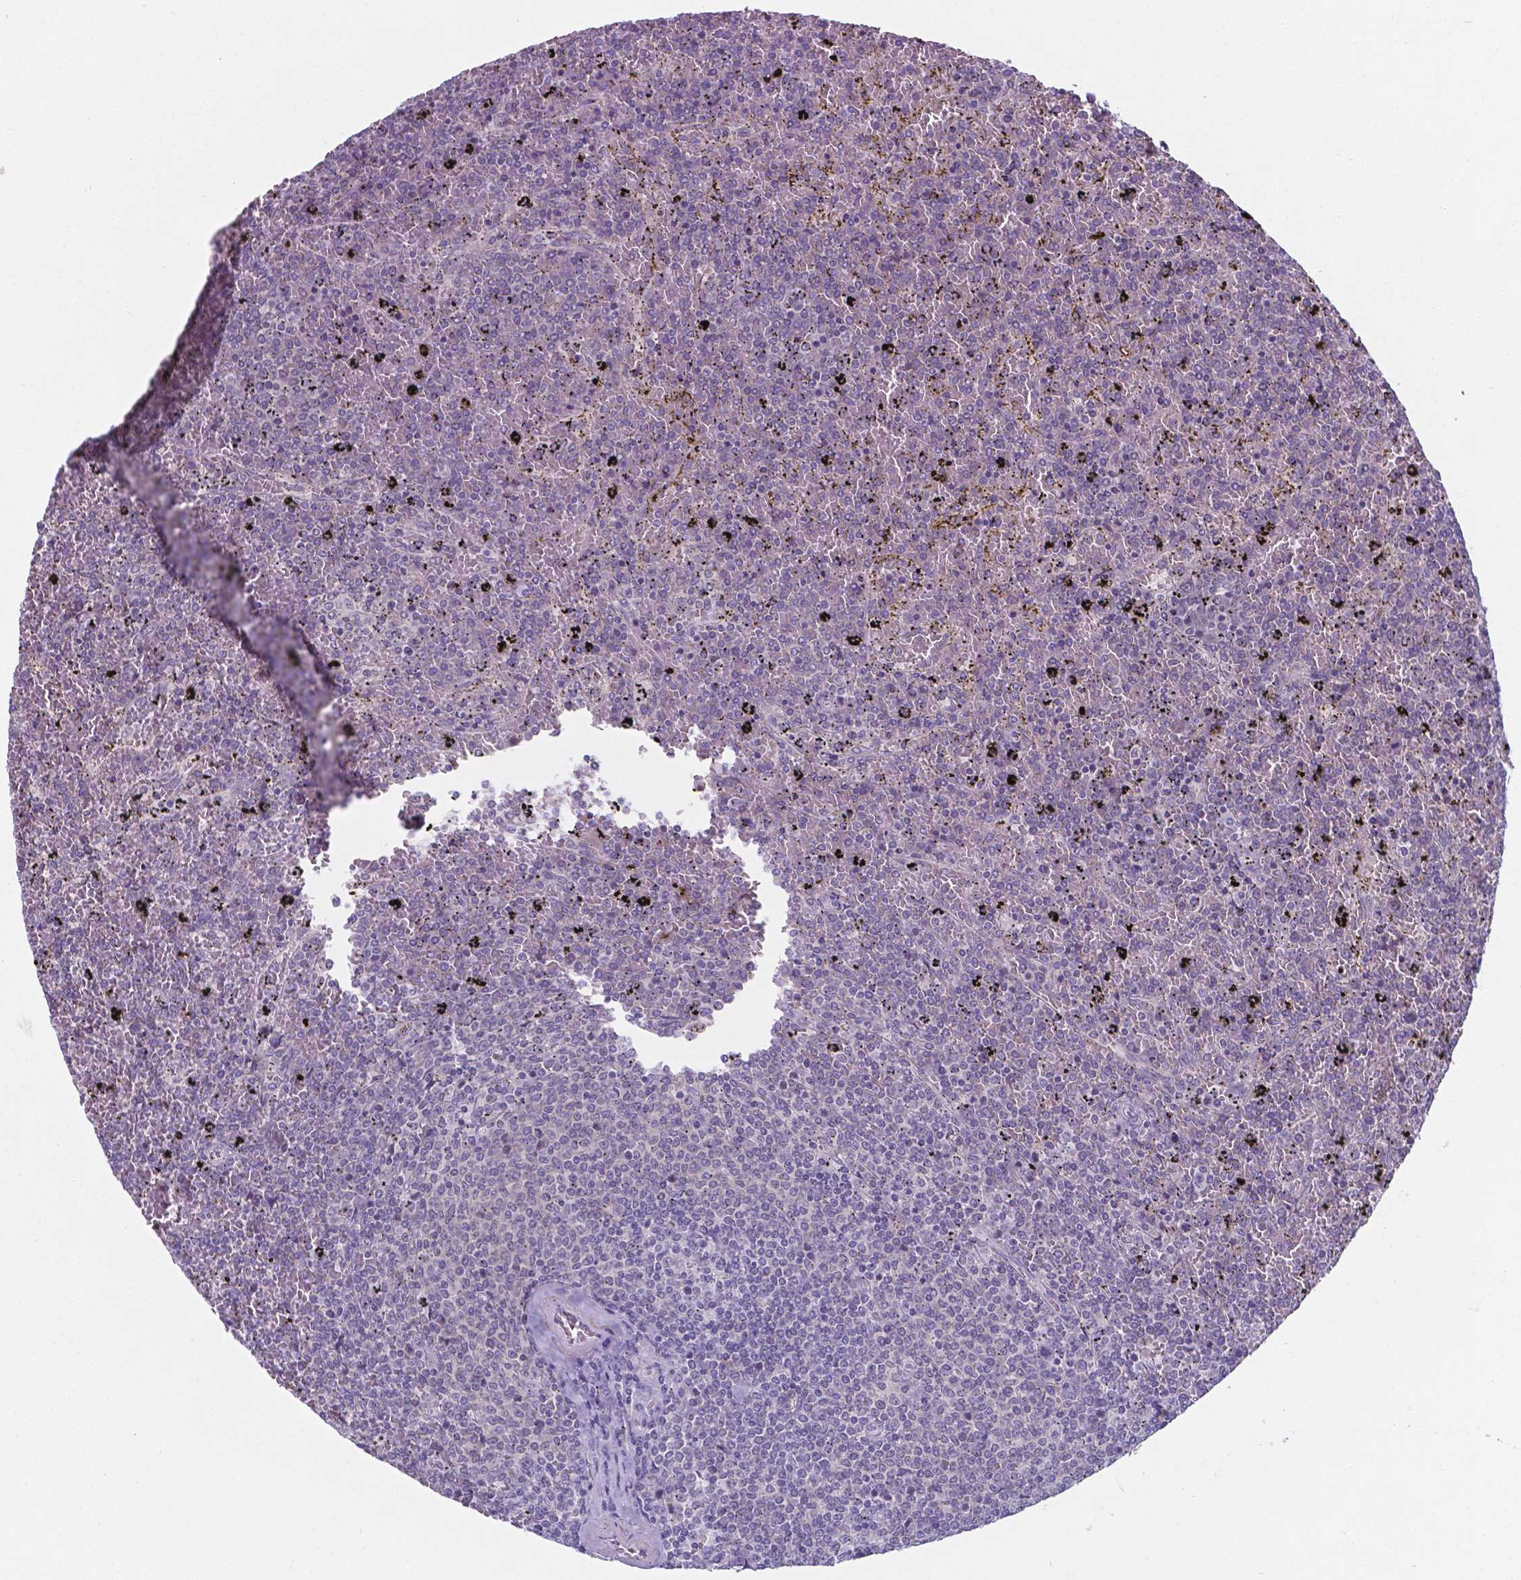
{"staining": {"intensity": "negative", "quantity": "none", "location": "none"}, "tissue": "lymphoma", "cell_type": "Tumor cells", "image_type": "cancer", "snomed": [{"axis": "morphology", "description": "Malignant lymphoma, non-Hodgkin's type, Low grade"}, {"axis": "topography", "description": "Spleen"}], "caption": "Protein analysis of lymphoma shows no significant positivity in tumor cells. (DAB (3,3'-diaminobenzidine) IHC with hematoxylin counter stain).", "gene": "AP5B1", "patient": {"sex": "female", "age": 77}}